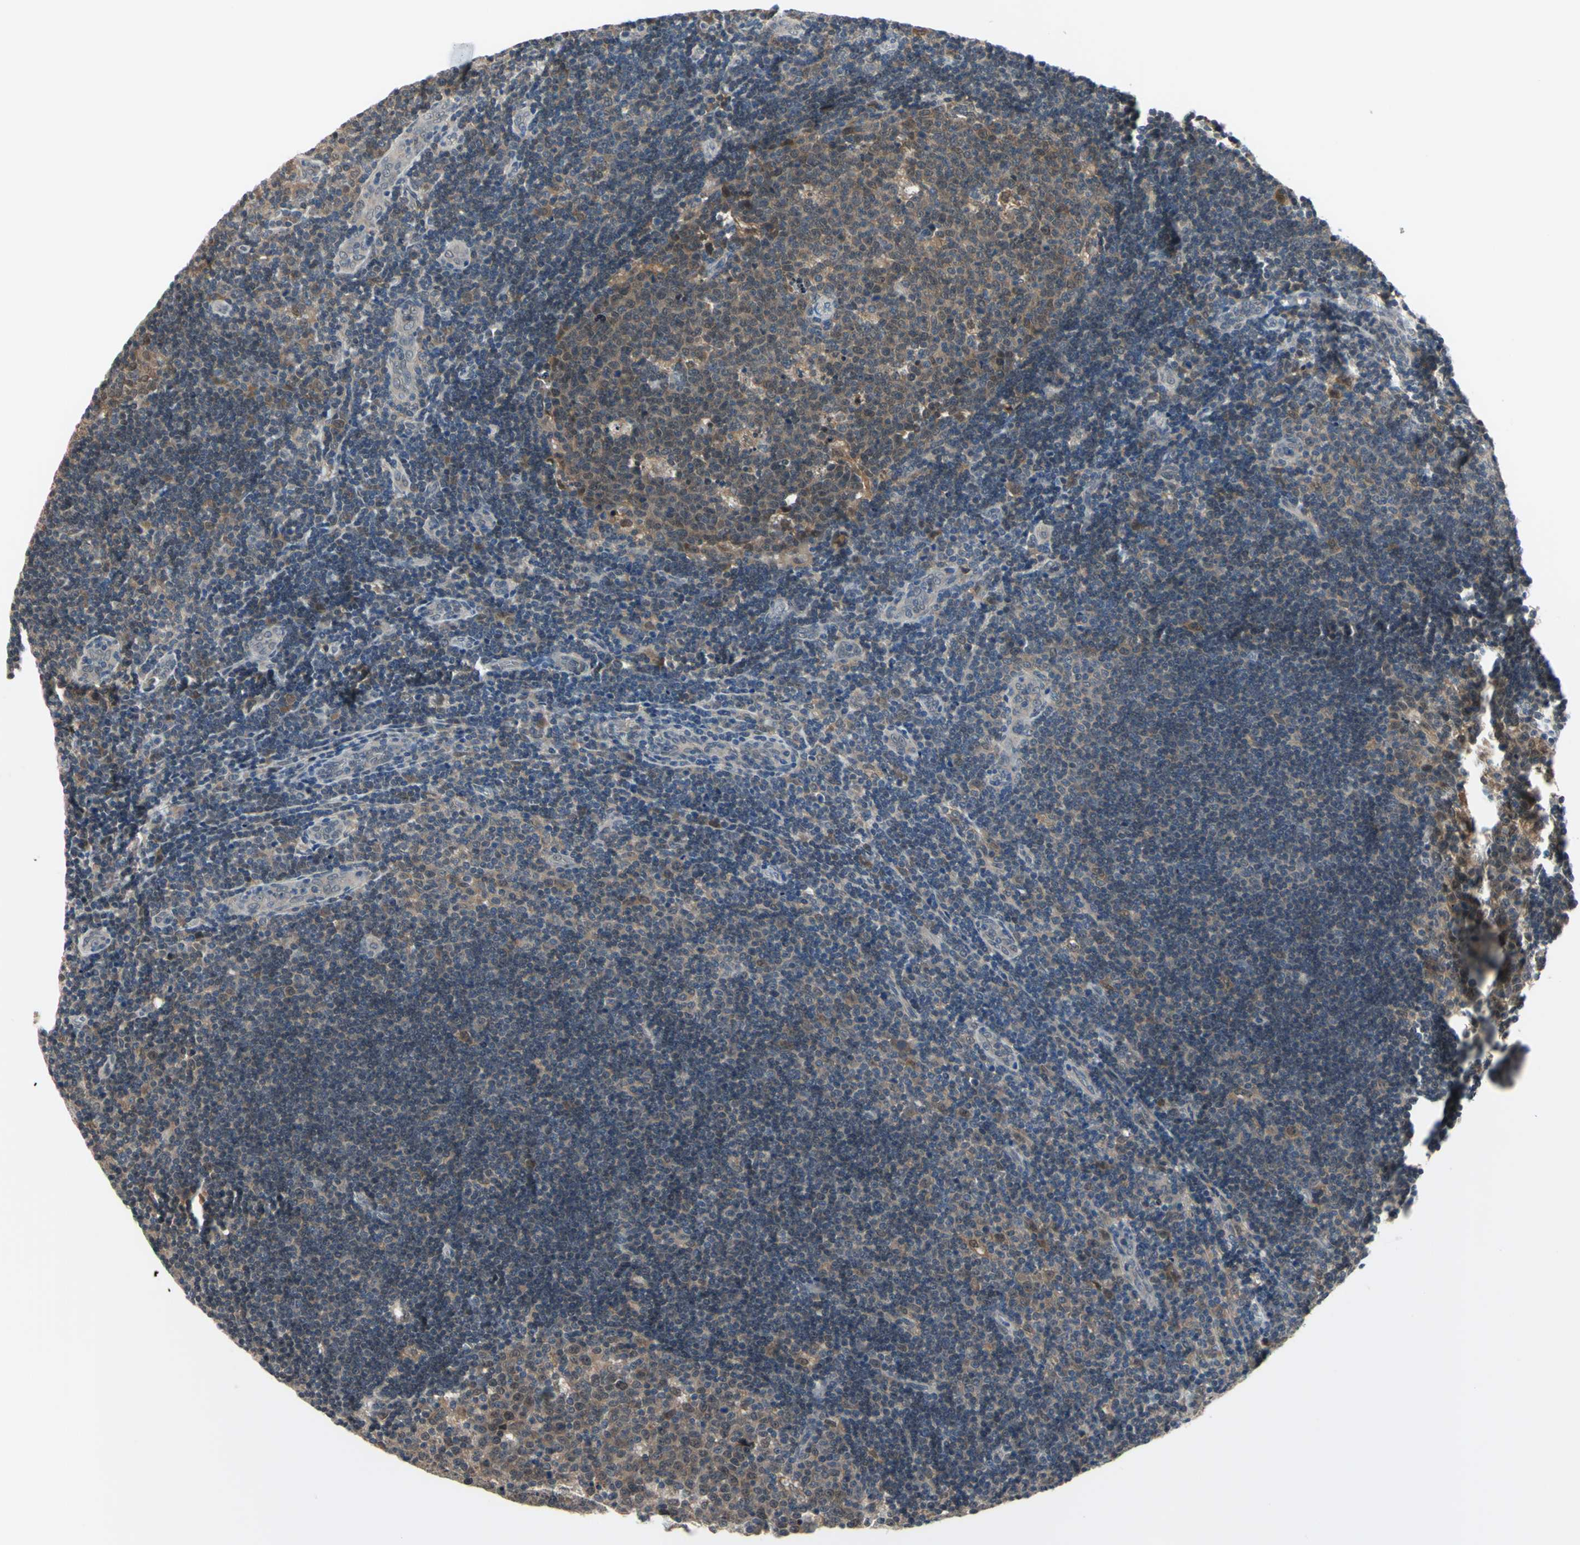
{"staining": {"intensity": "weak", "quantity": "25%-75%", "location": "cytoplasmic/membranous,nuclear"}, "tissue": "lymph node", "cell_type": "Germinal center cells", "image_type": "normal", "snomed": [{"axis": "morphology", "description": "Normal tissue, NOS"}, {"axis": "topography", "description": "Lymph node"}, {"axis": "topography", "description": "Salivary gland"}], "caption": "Lymph node stained with DAB (3,3'-diaminobenzidine) immunohistochemistry (IHC) reveals low levels of weak cytoplasmic/membranous,nuclear staining in about 25%-75% of germinal center cells.", "gene": "HSPA4", "patient": {"sex": "male", "age": 8}}